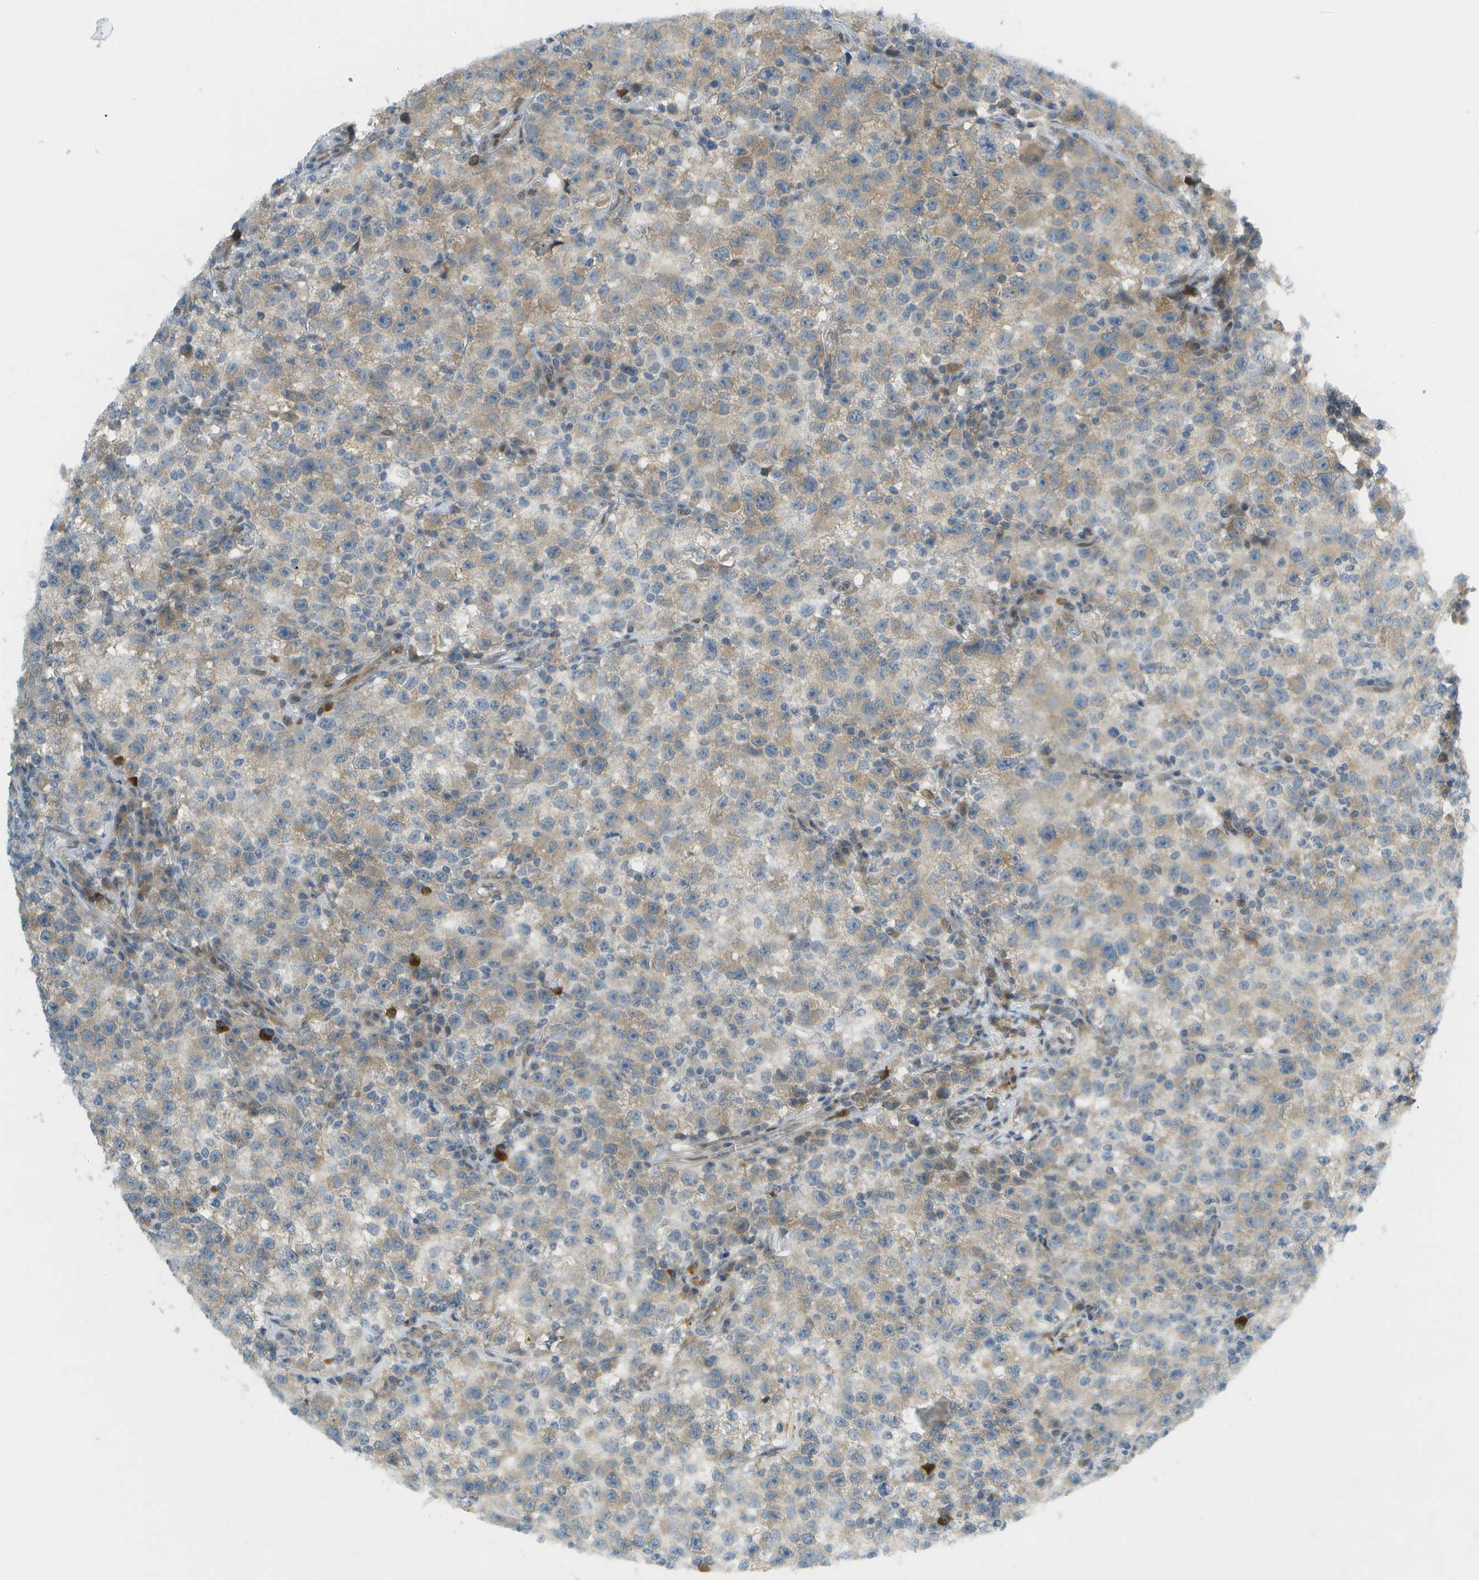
{"staining": {"intensity": "weak", "quantity": "25%-75%", "location": "cytoplasmic/membranous"}, "tissue": "testis cancer", "cell_type": "Tumor cells", "image_type": "cancer", "snomed": [{"axis": "morphology", "description": "Seminoma, NOS"}, {"axis": "topography", "description": "Testis"}], "caption": "Brown immunohistochemical staining in testis cancer (seminoma) reveals weak cytoplasmic/membranous positivity in approximately 25%-75% of tumor cells. The protein is stained brown, and the nuclei are stained in blue (DAB (3,3'-diaminobenzidine) IHC with brightfield microscopy, high magnification).", "gene": "CACNB4", "patient": {"sex": "male", "age": 22}}